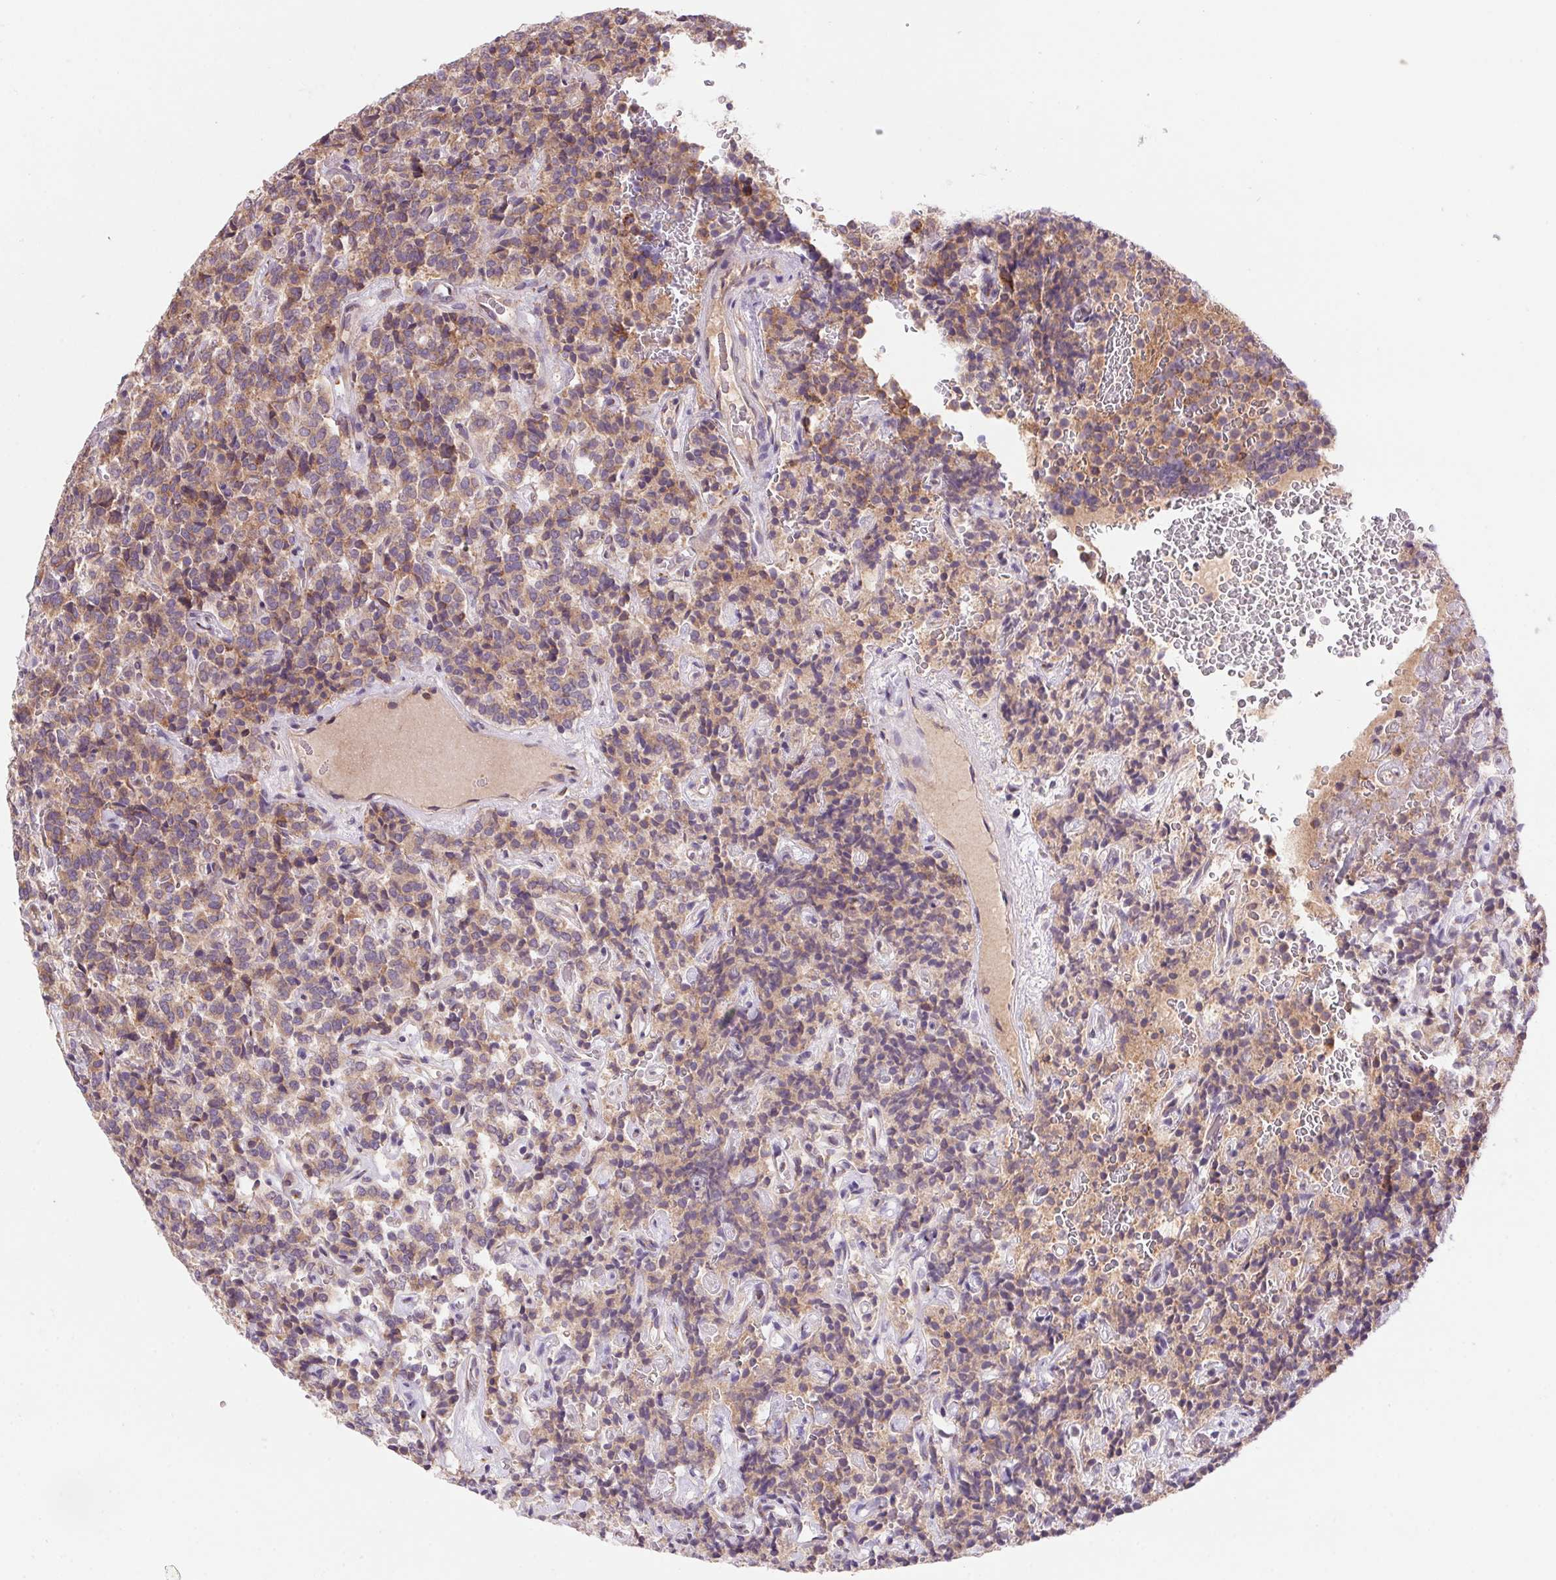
{"staining": {"intensity": "weak", "quantity": ">75%", "location": "cytoplasmic/membranous"}, "tissue": "carcinoid", "cell_type": "Tumor cells", "image_type": "cancer", "snomed": [{"axis": "morphology", "description": "Carcinoid, malignant, NOS"}, {"axis": "topography", "description": "Pancreas"}], "caption": "Tumor cells display low levels of weak cytoplasmic/membranous staining in approximately >75% of cells in human carcinoid (malignant). (Stains: DAB in brown, nuclei in blue, Microscopy: brightfield microscopy at high magnification).", "gene": "KLHL20", "patient": {"sex": "male", "age": 36}}